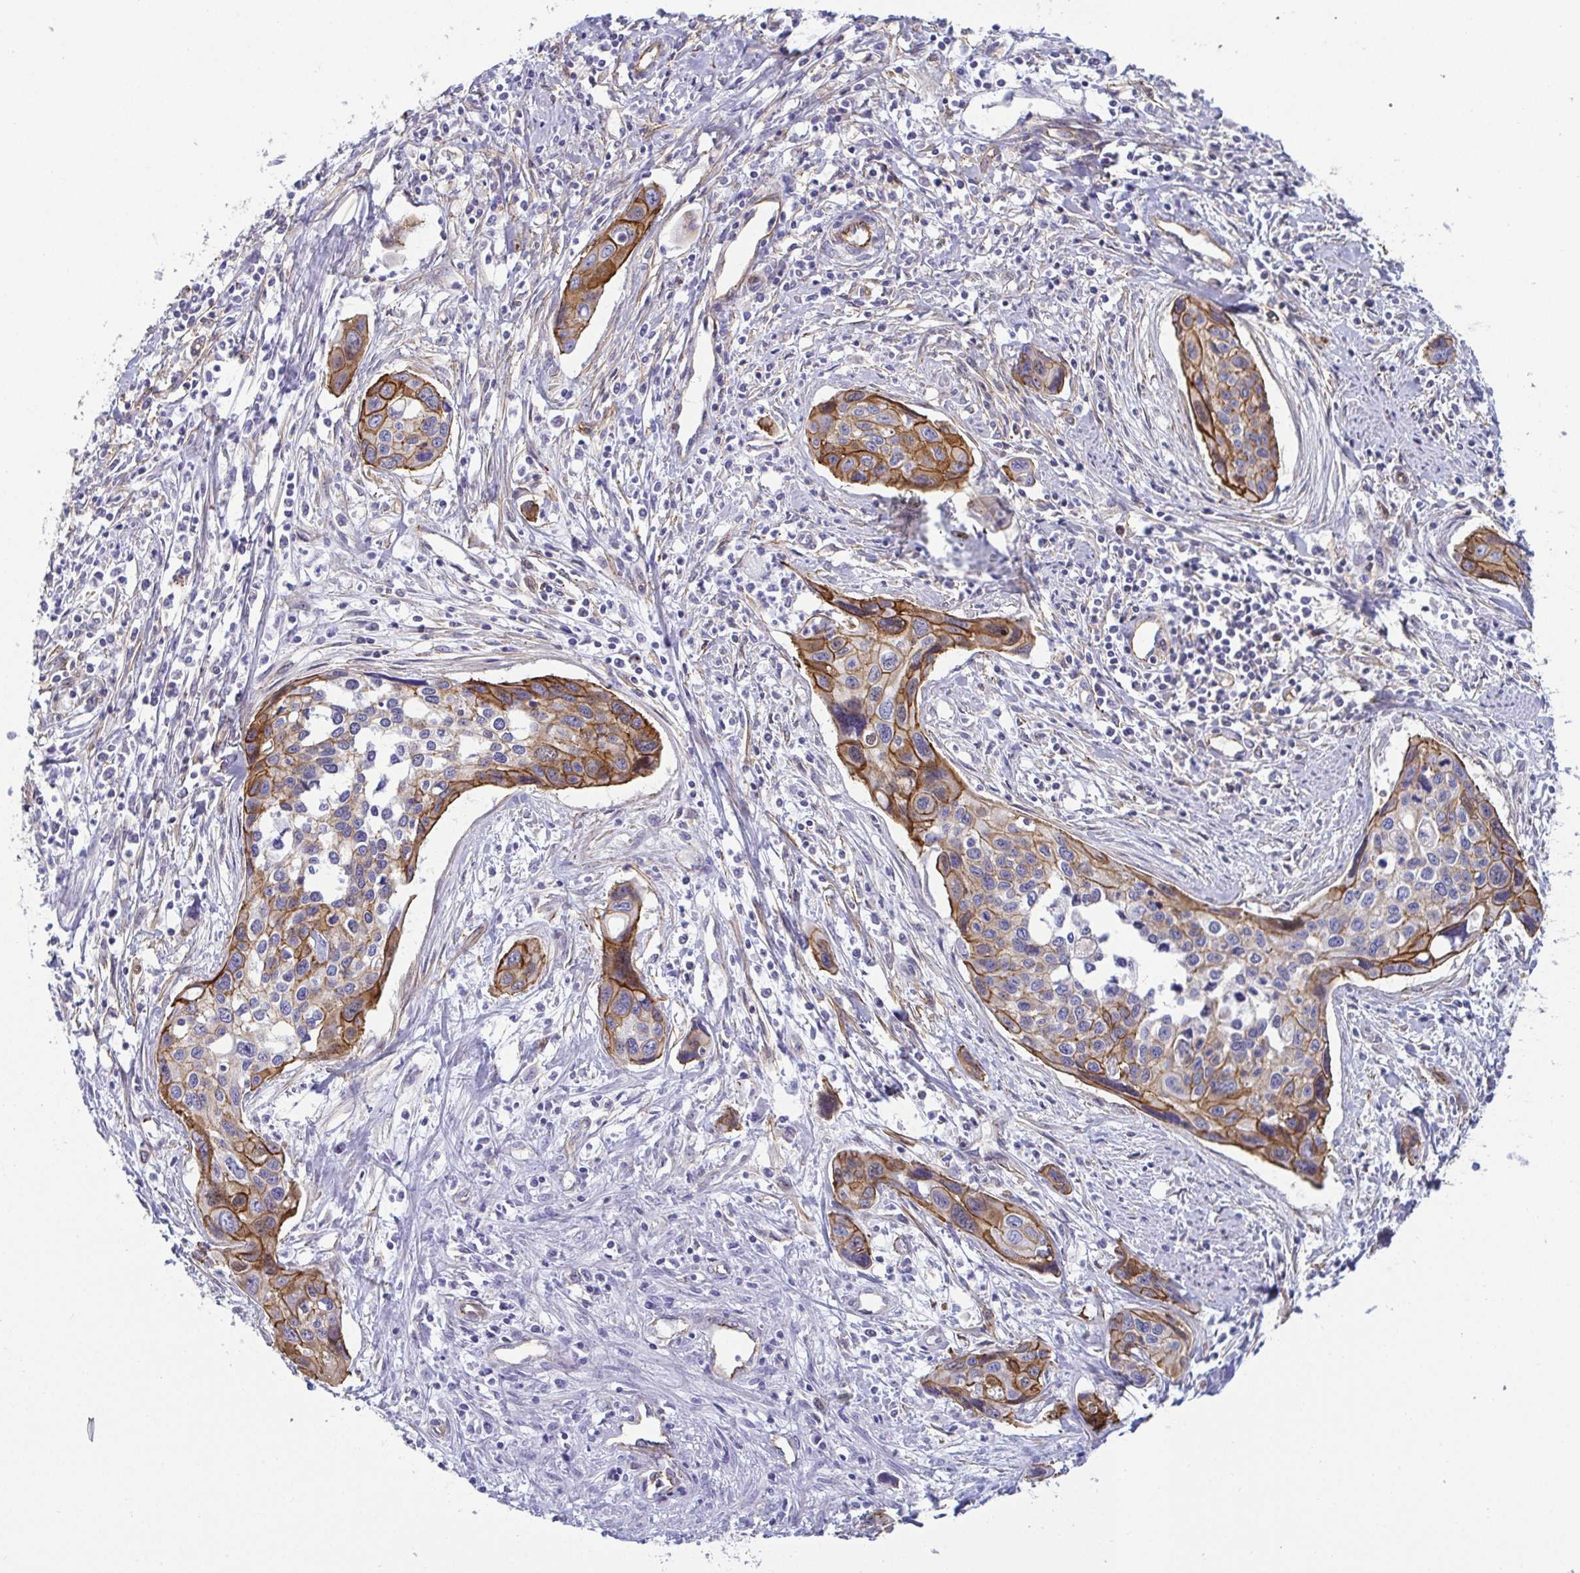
{"staining": {"intensity": "moderate", "quantity": "25%-75%", "location": "cytoplasmic/membranous"}, "tissue": "cervical cancer", "cell_type": "Tumor cells", "image_type": "cancer", "snomed": [{"axis": "morphology", "description": "Squamous cell carcinoma, NOS"}, {"axis": "topography", "description": "Cervix"}], "caption": "IHC micrograph of cervical squamous cell carcinoma stained for a protein (brown), which shows medium levels of moderate cytoplasmic/membranous staining in about 25%-75% of tumor cells.", "gene": "LIMA1", "patient": {"sex": "female", "age": 31}}